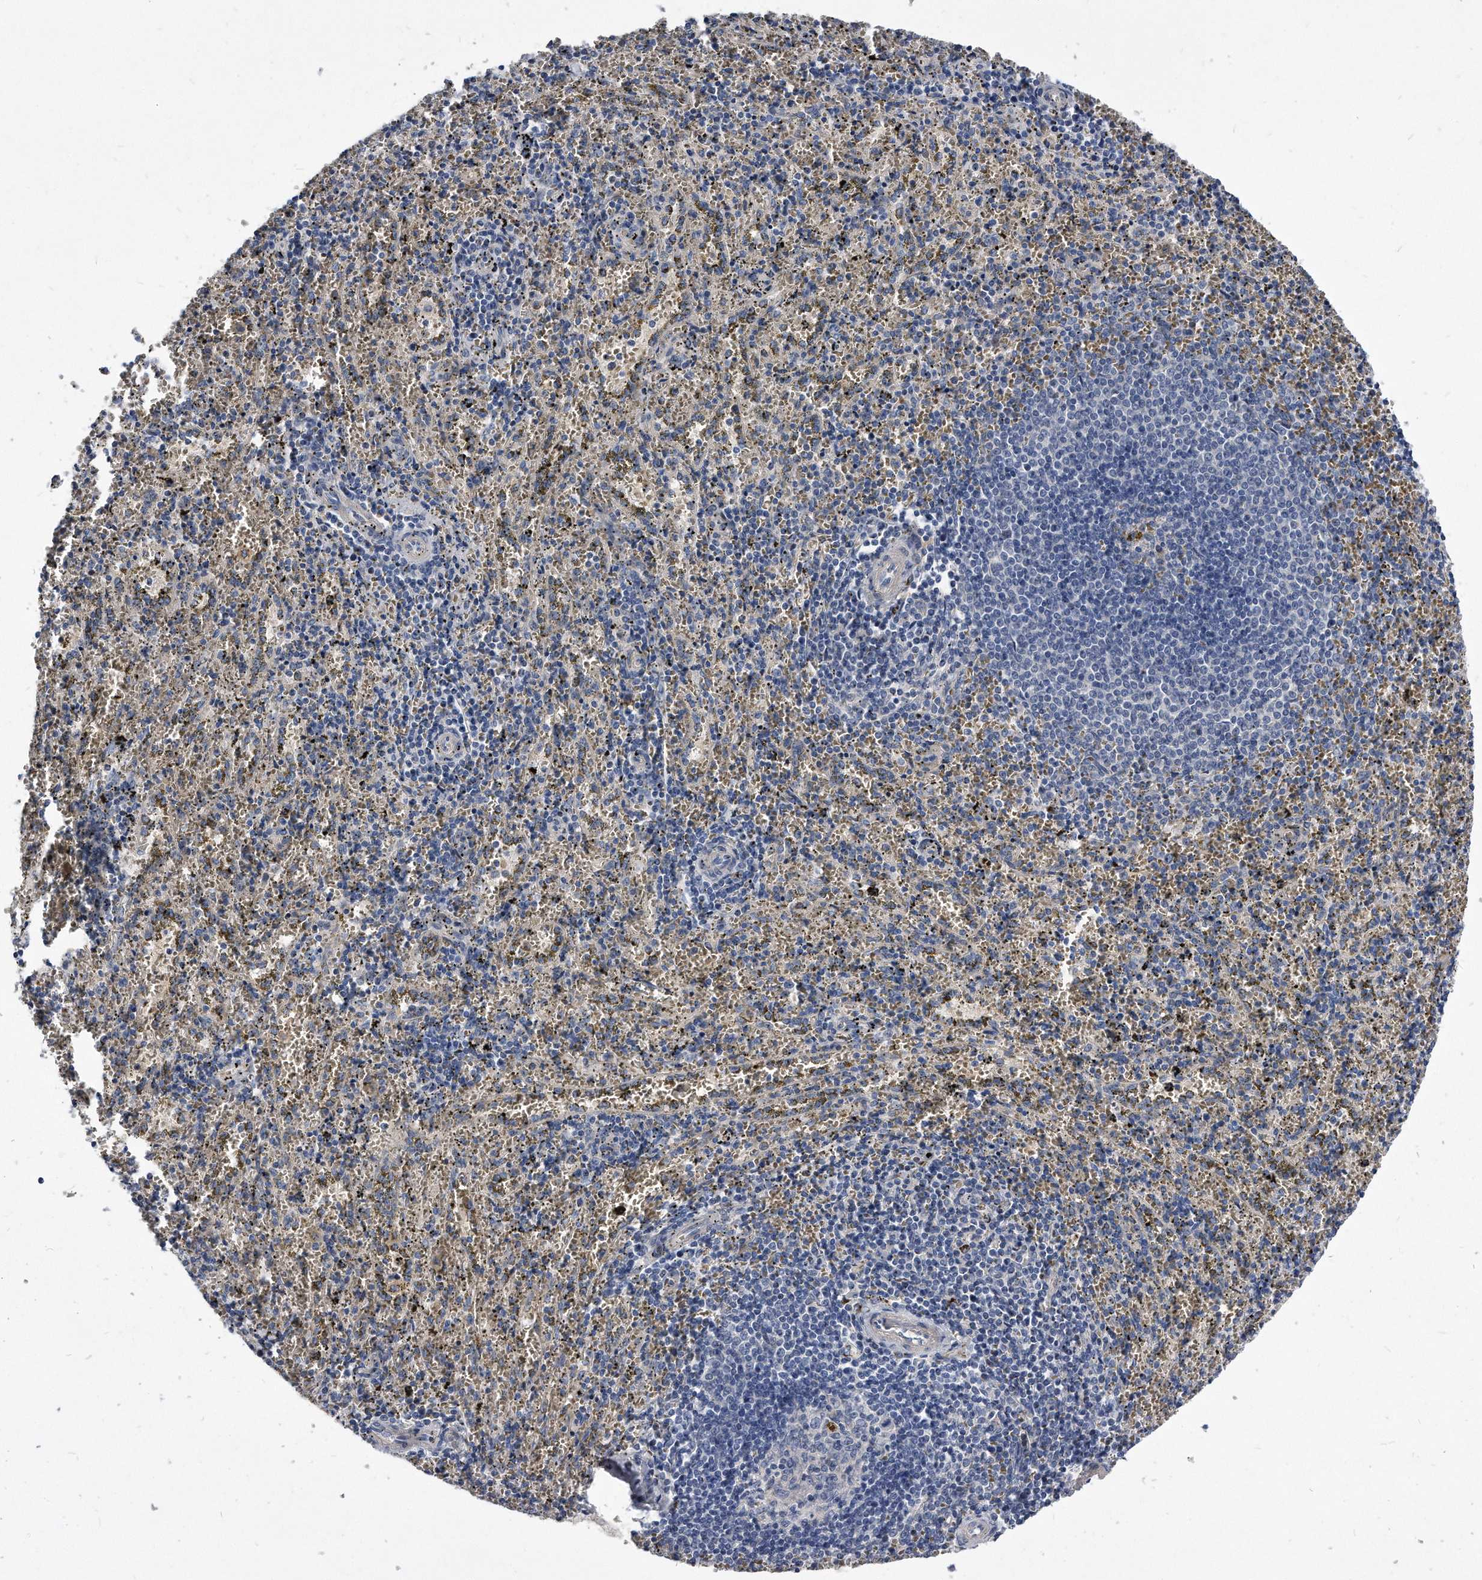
{"staining": {"intensity": "weak", "quantity": "<25%", "location": "cytoplasmic/membranous"}, "tissue": "spleen", "cell_type": "Cells in red pulp", "image_type": "normal", "snomed": [{"axis": "morphology", "description": "Normal tissue, NOS"}, {"axis": "topography", "description": "Spleen"}], "caption": "This micrograph is of unremarkable spleen stained with immunohistochemistry (IHC) to label a protein in brown with the nuclei are counter-stained blue. There is no positivity in cells in red pulp.", "gene": "MGAT4A", "patient": {"sex": "male", "age": 11}}